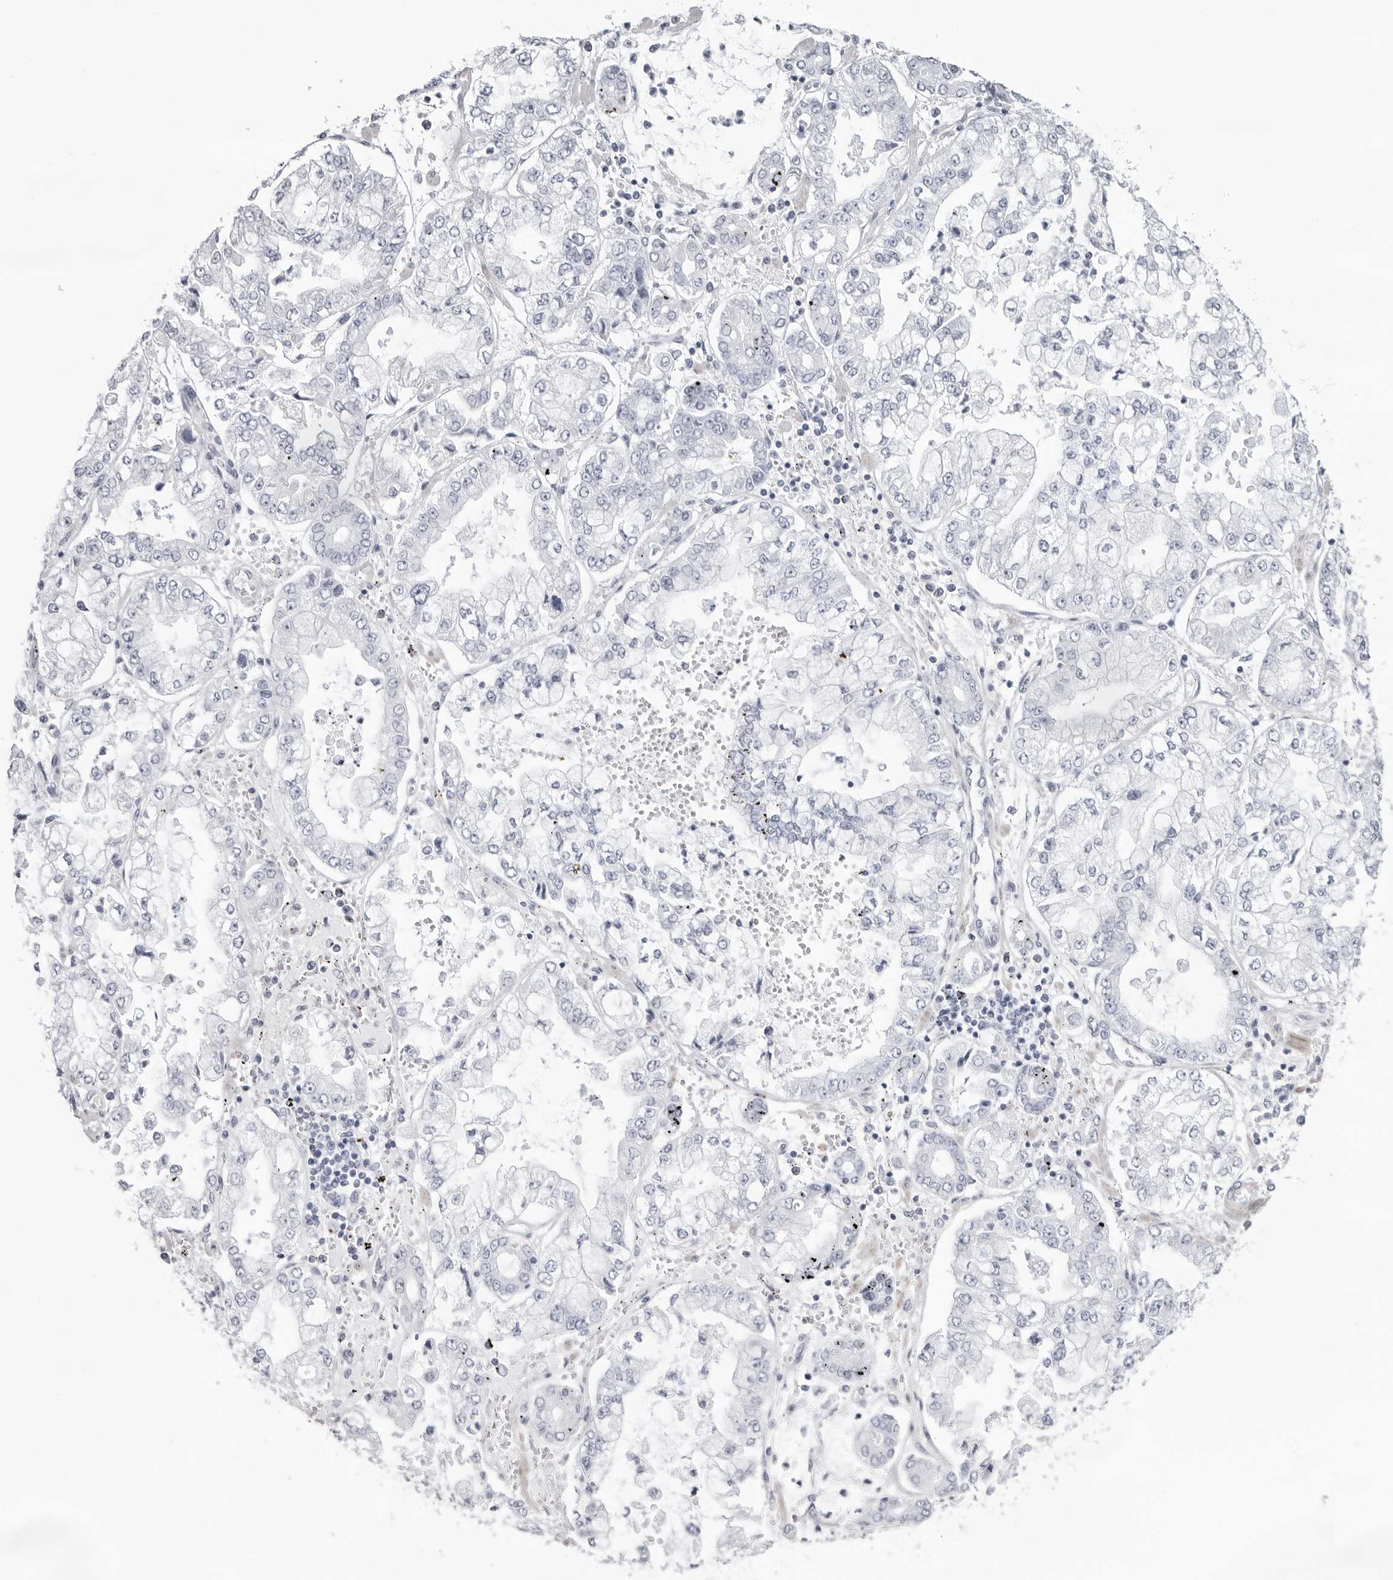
{"staining": {"intensity": "negative", "quantity": "none", "location": "none"}, "tissue": "stomach cancer", "cell_type": "Tumor cells", "image_type": "cancer", "snomed": [{"axis": "morphology", "description": "Adenocarcinoma, NOS"}, {"axis": "topography", "description": "Stomach"}], "caption": "IHC photomicrograph of neoplastic tissue: stomach adenocarcinoma stained with DAB (3,3'-diaminobenzidine) shows no significant protein expression in tumor cells.", "gene": "INSL3", "patient": {"sex": "male", "age": 76}}